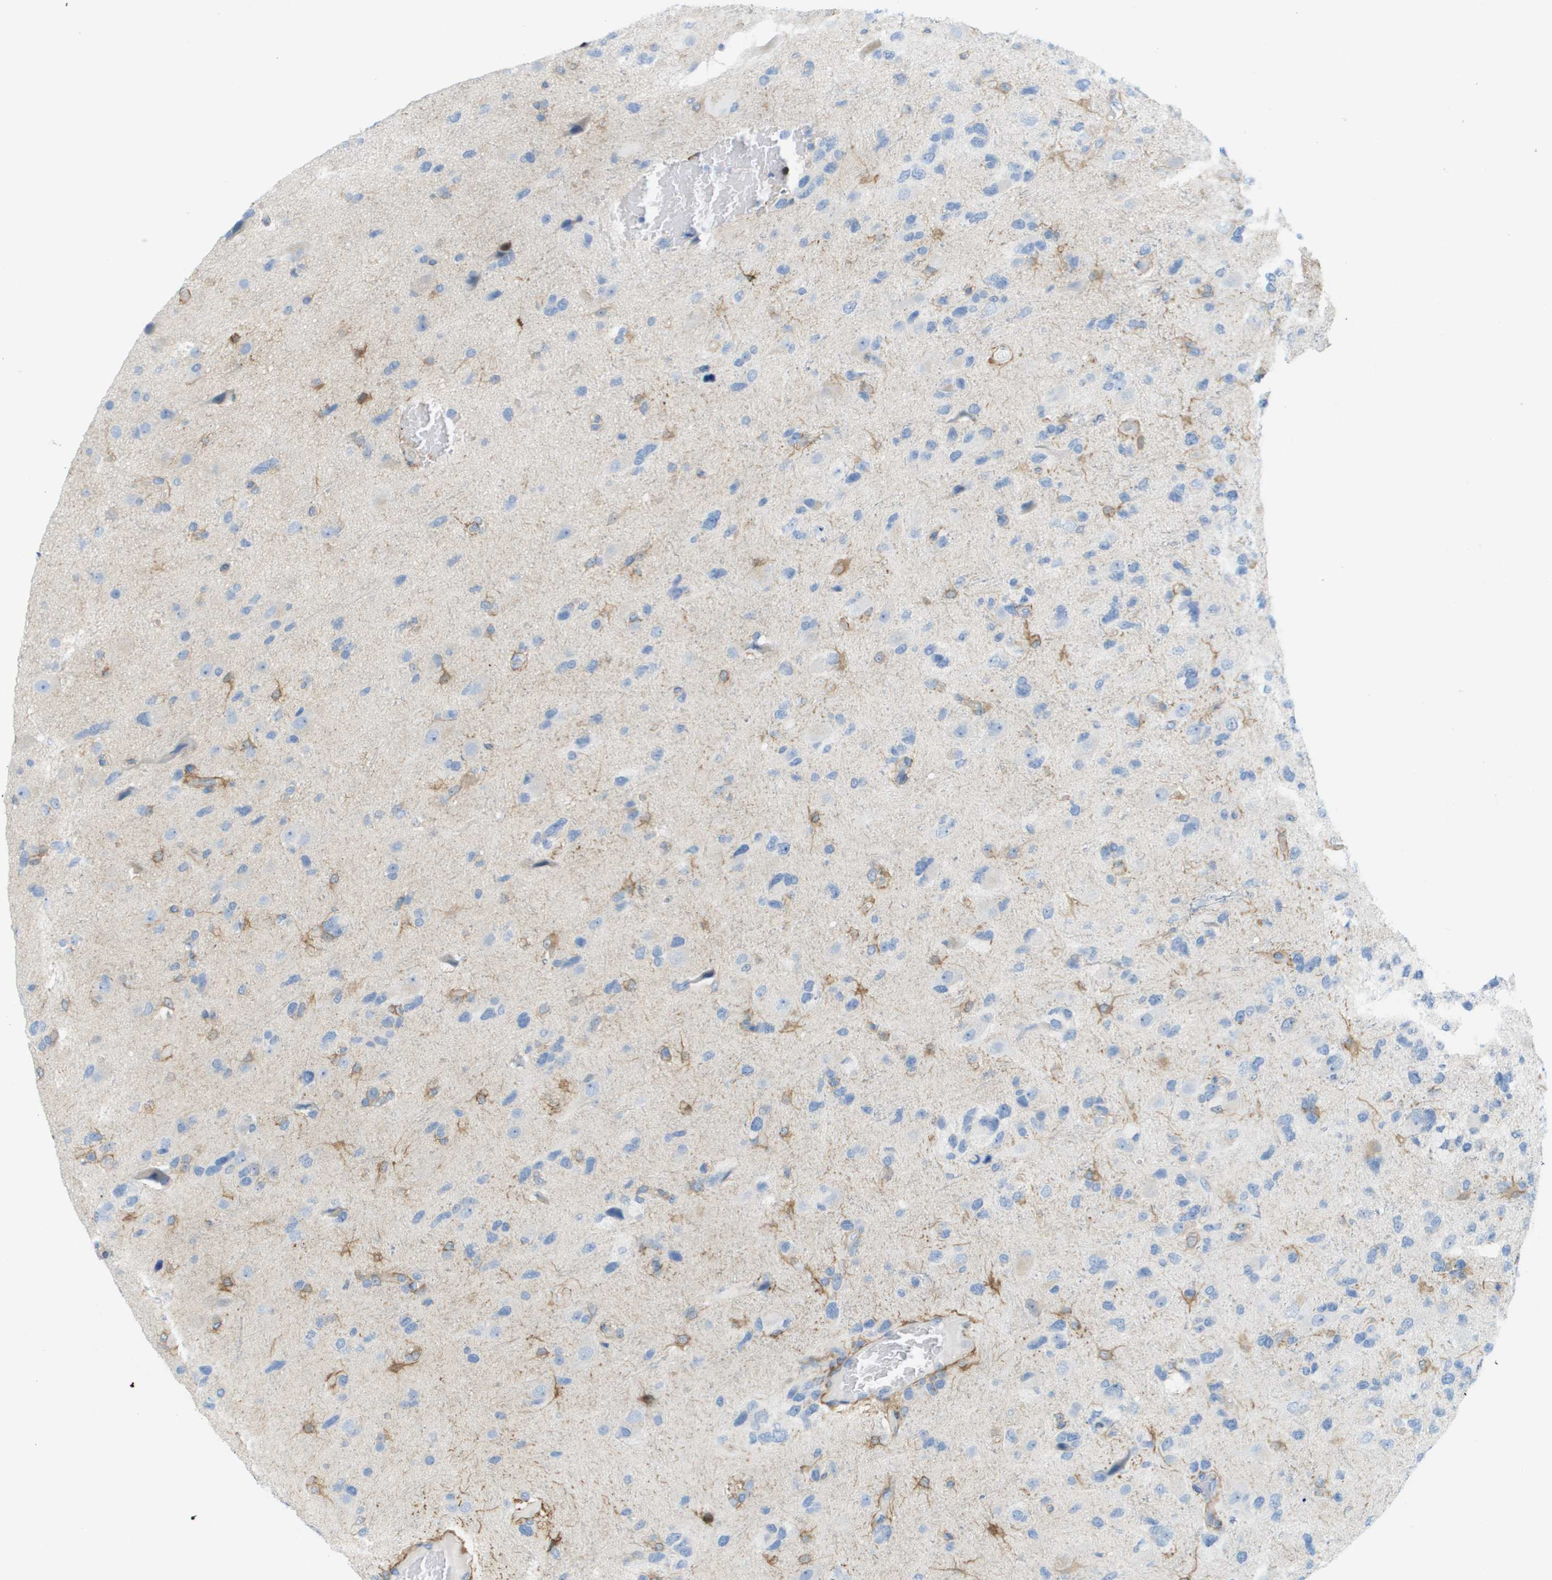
{"staining": {"intensity": "negative", "quantity": "none", "location": "none"}, "tissue": "glioma", "cell_type": "Tumor cells", "image_type": "cancer", "snomed": [{"axis": "morphology", "description": "Glioma, malignant, High grade"}, {"axis": "topography", "description": "Brain"}], "caption": "The IHC photomicrograph has no significant expression in tumor cells of glioma tissue.", "gene": "CUL9", "patient": {"sex": "female", "age": 58}}